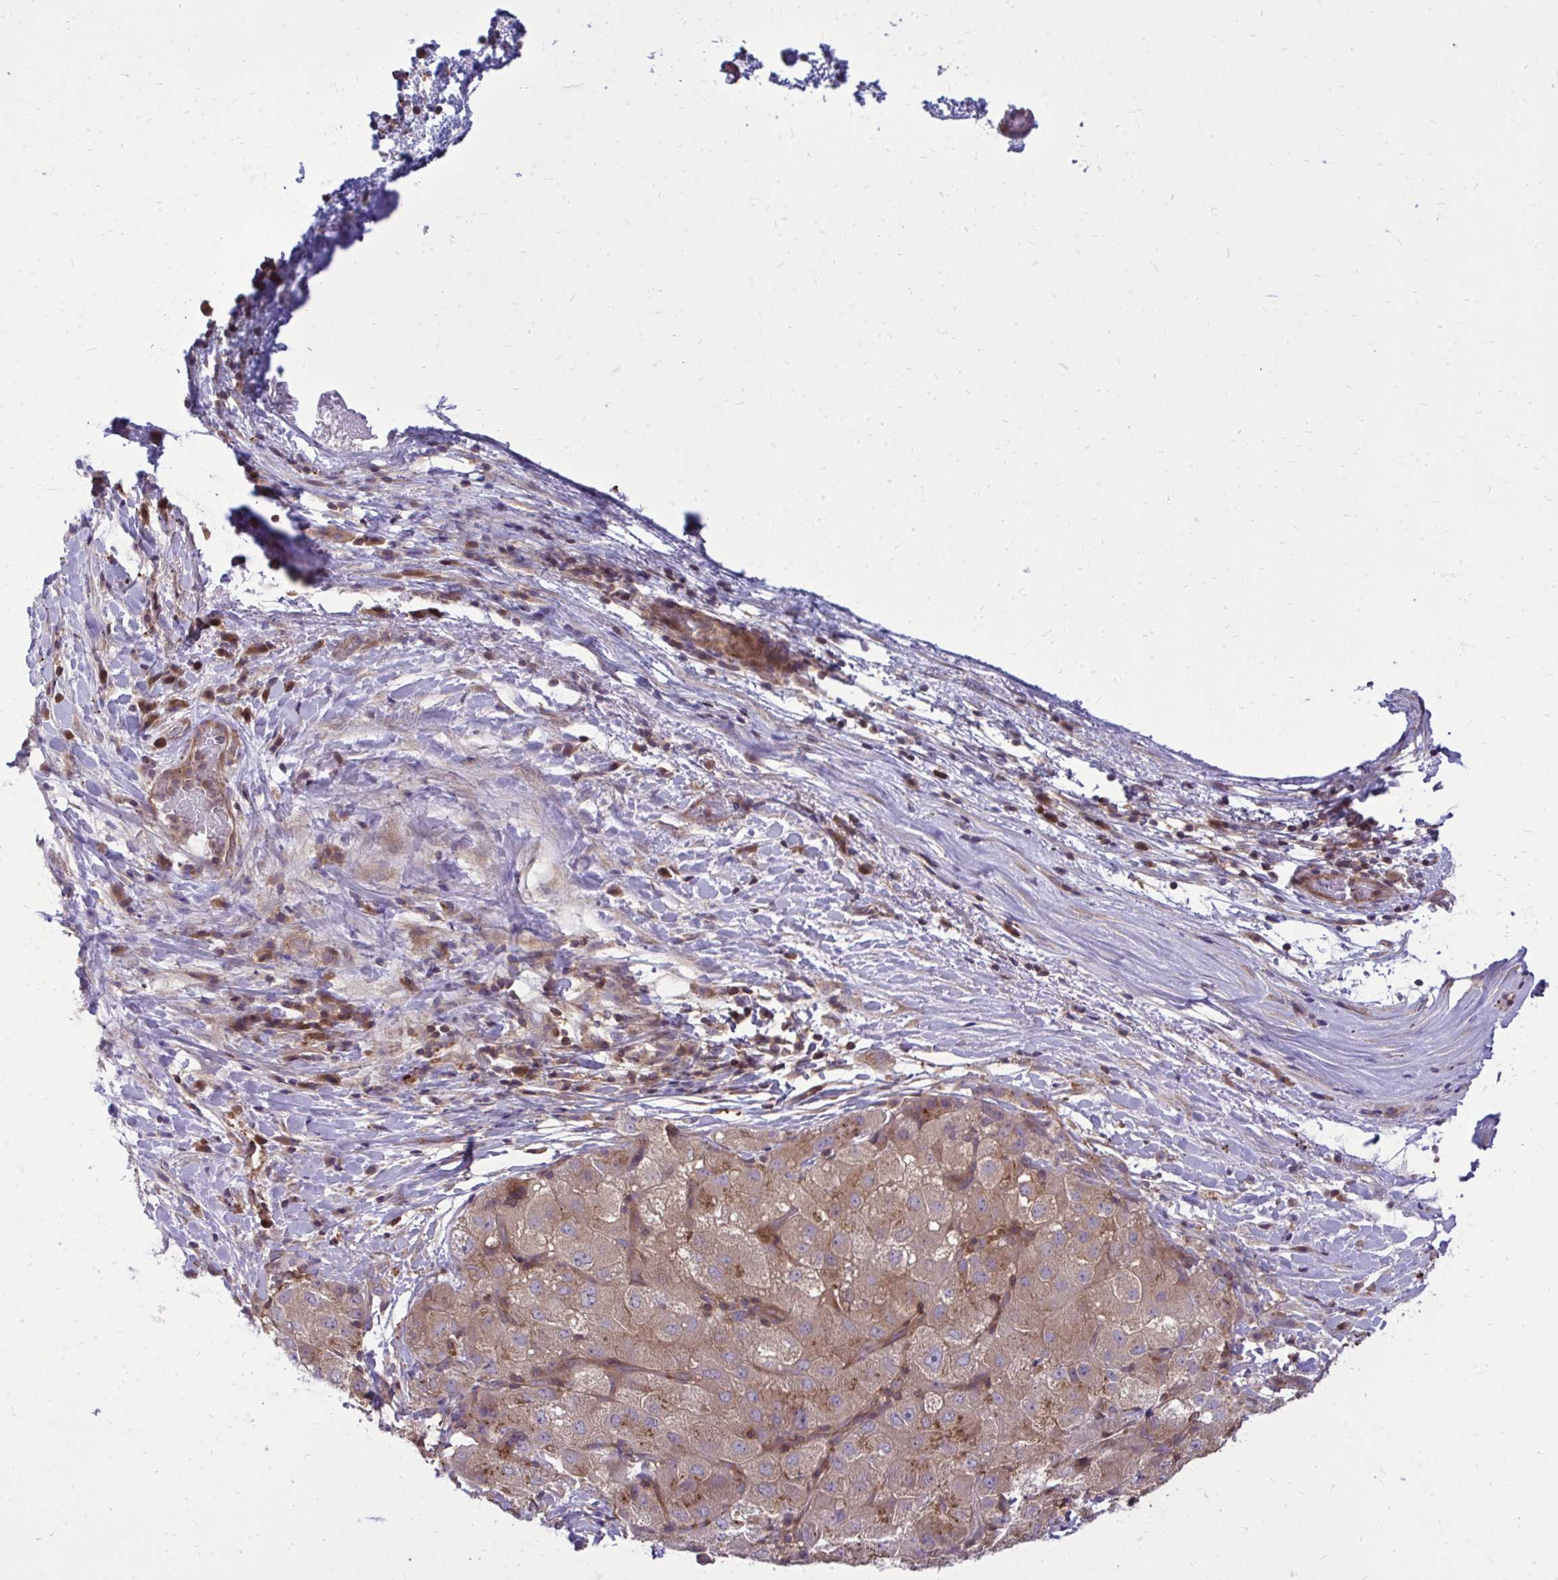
{"staining": {"intensity": "moderate", "quantity": ">75%", "location": "cytoplasmic/membranous"}, "tissue": "liver cancer", "cell_type": "Tumor cells", "image_type": "cancer", "snomed": [{"axis": "morphology", "description": "Carcinoma, Hepatocellular, NOS"}, {"axis": "topography", "description": "Liver"}], "caption": "Moderate cytoplasmic/membranous protein expression is appreciated in approximately >75% of tumor cells in liver cancer.", "gene": "PPP5C", "patient": {"sex": "male", "age": 80}}